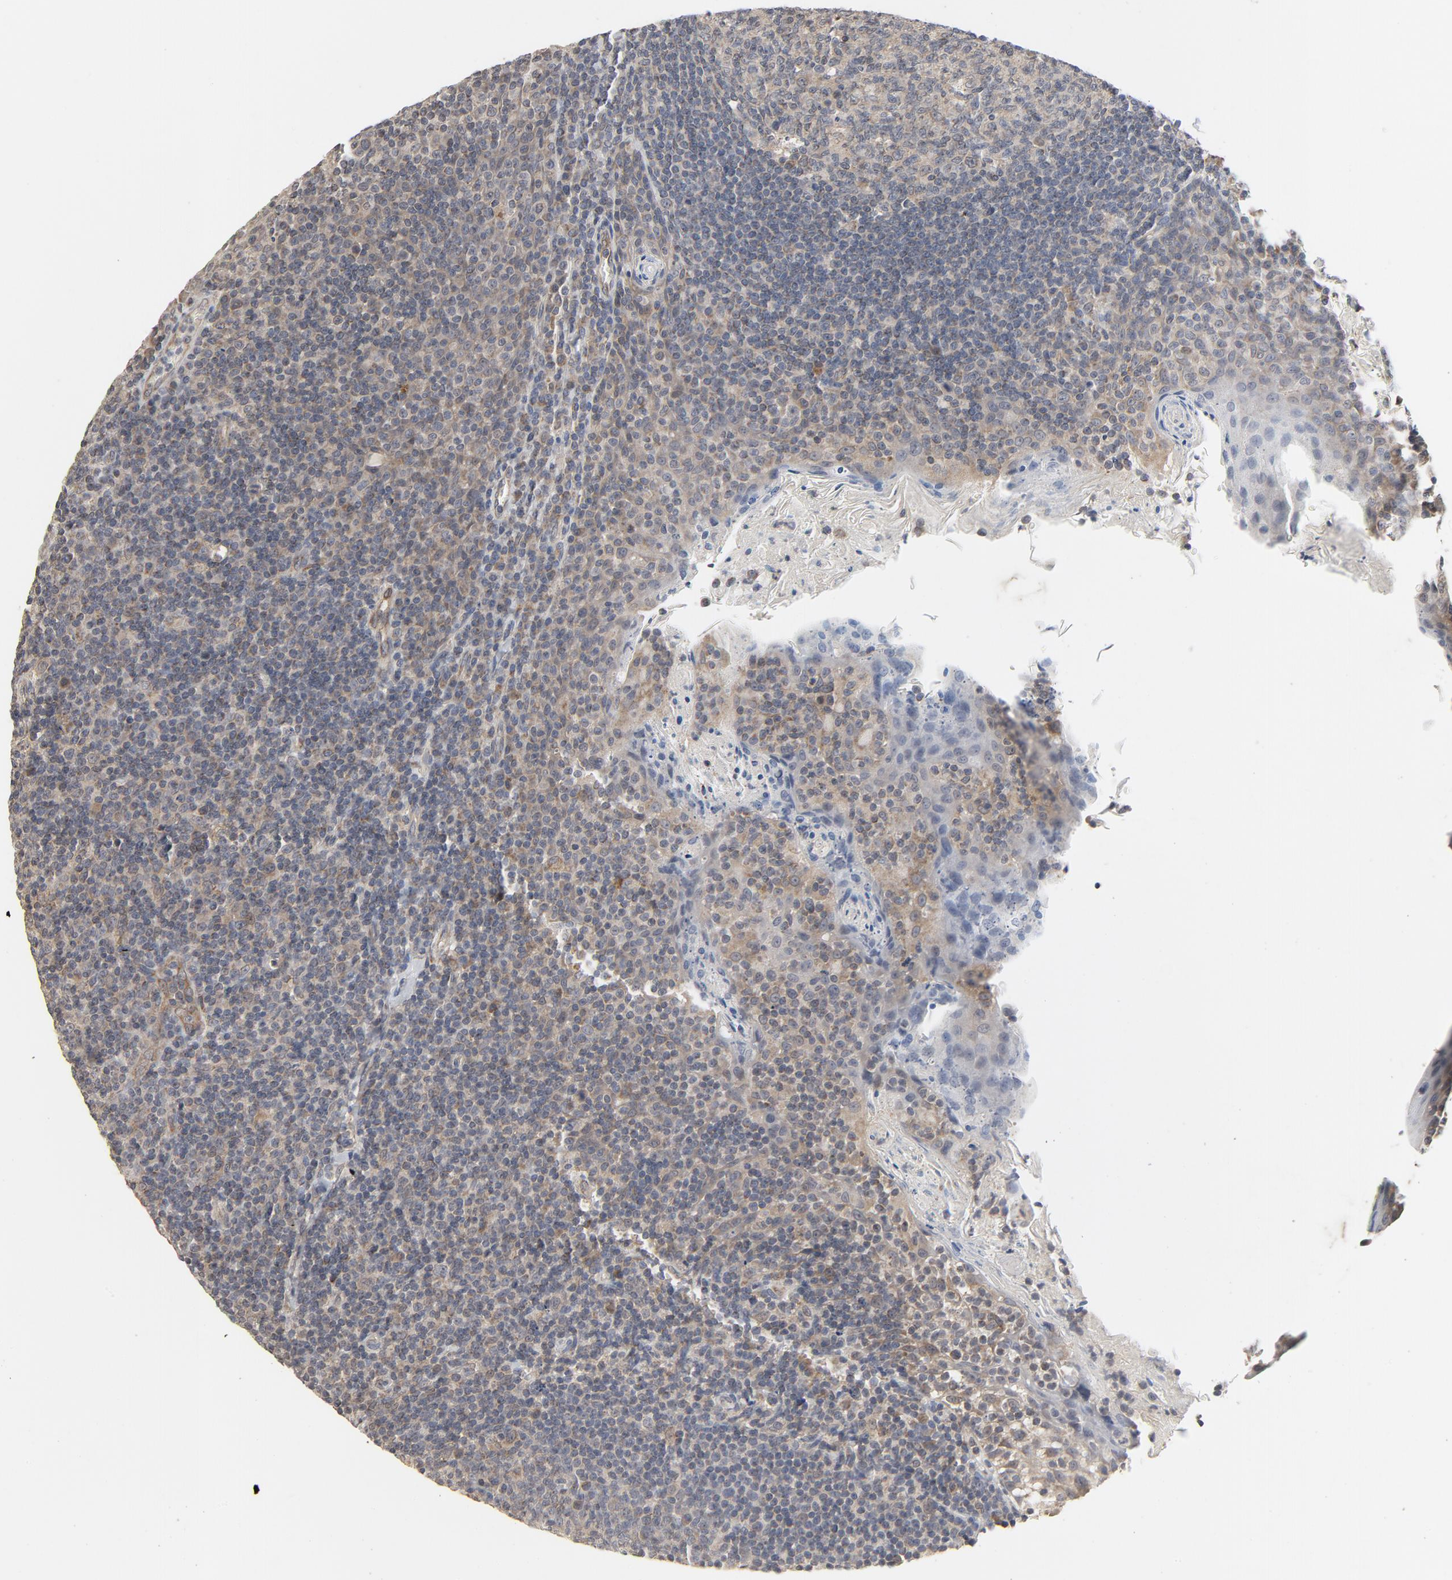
{"staining": {"intensity": "weak", "quantity": ">75%", "location": "cytoplasmic/membranous"}, "tissue": "tonsil", "cell_type": "Germinal center cells", "image_type": "normal", "snomed": [{"axis": "morphology", "description": "Normal tissue, NOS"}, {"axis": "topography", "description": "Tonsil"}], "caption": "Protein staining of unremarkable tonsil displays weak cytoplasmic/membranous expression in approximately >75% of germinal center cells.", "gene": "C14orf119", "patient": {"sex": "male", "age": 17}}